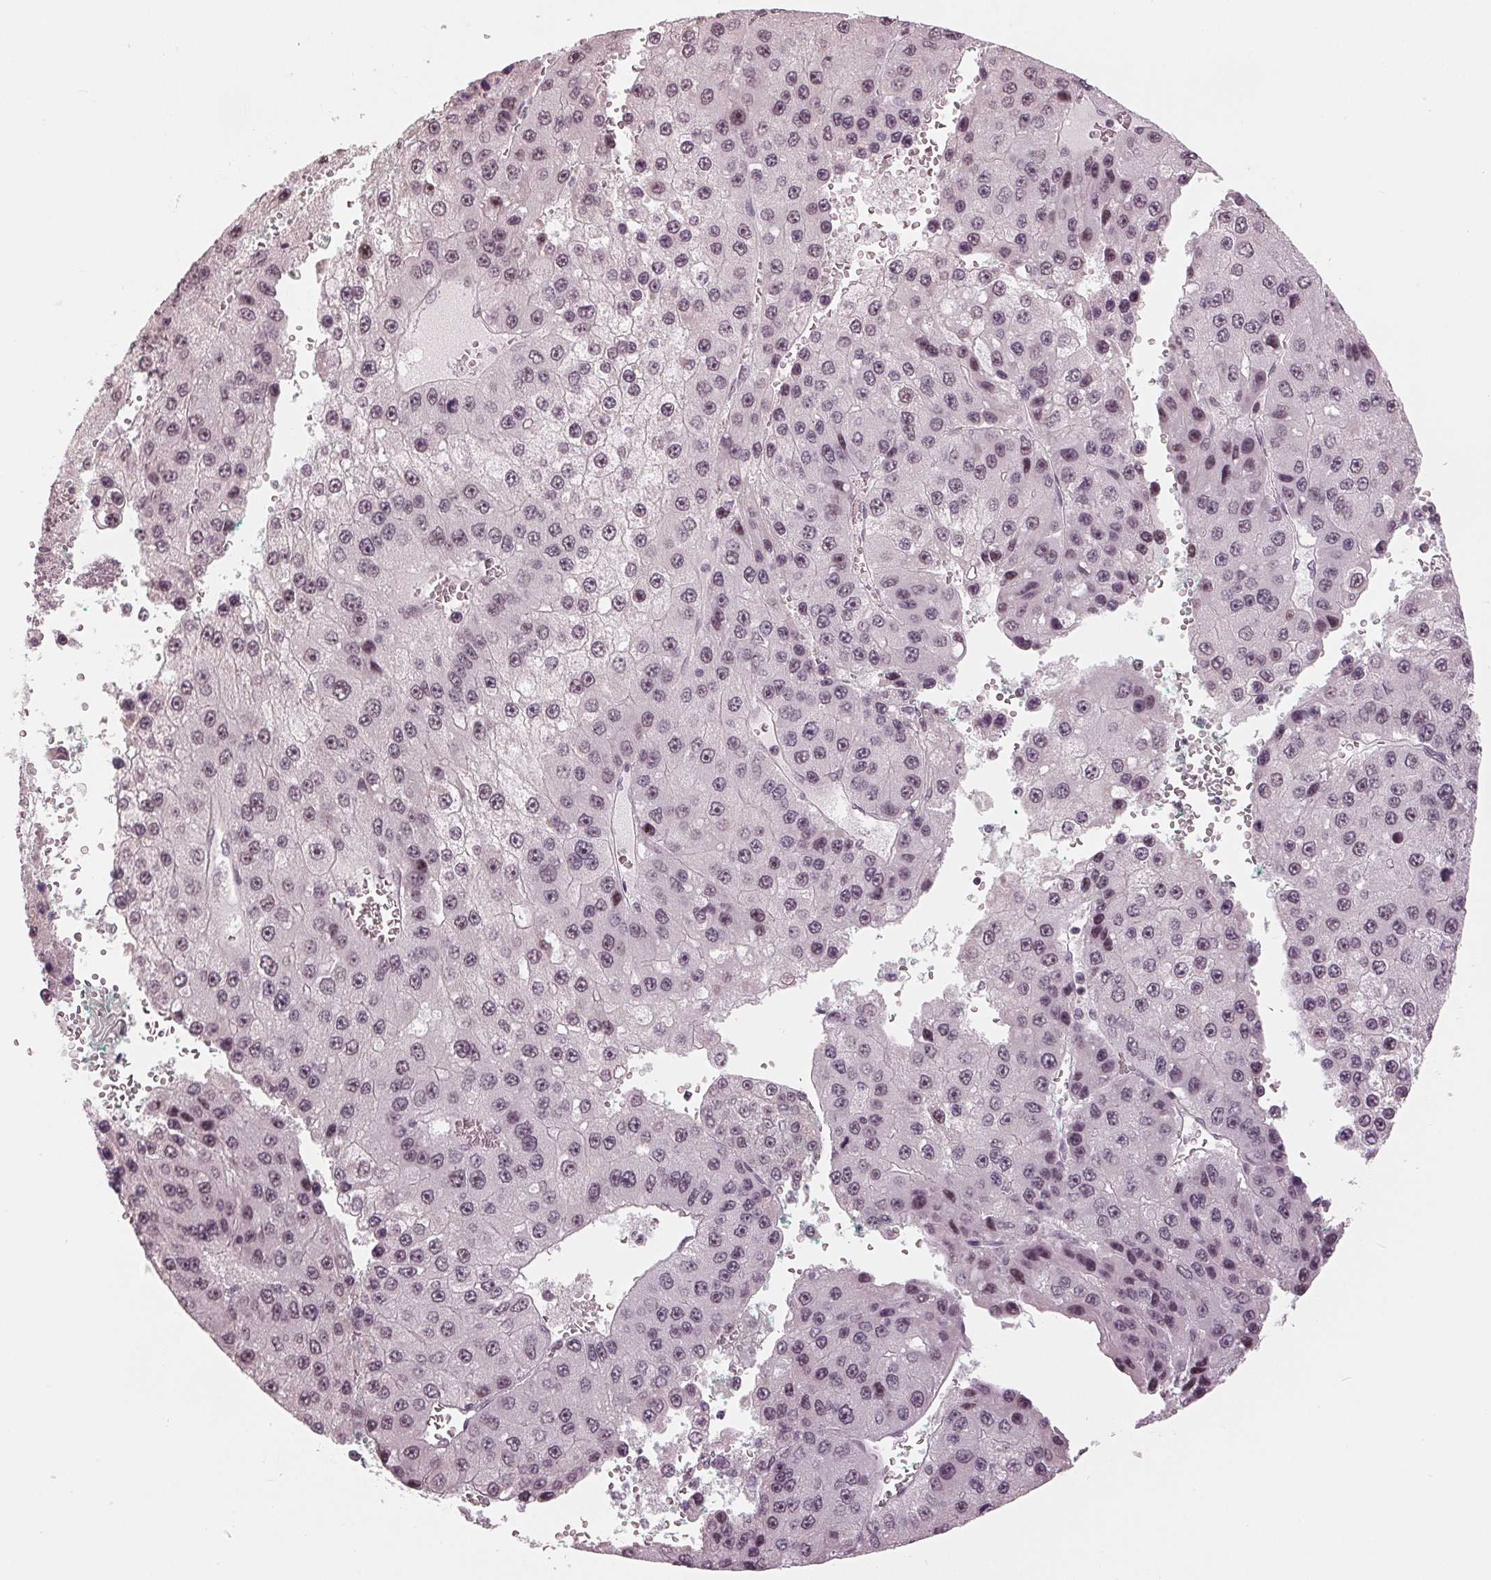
{"staining": {"intensity": "weak", "quantity": "<25%", "location": "nuclear"}, "tissue": "liver cancer", "cell_type": "Tumor cells", "image_type": "cancer", "snomed": [{"axis": "morphology", "description": "Carcinoma, Hepatocellular, NOS"}, {"axis": "topography", "description": "Liver"}], "caption": "The image reveals no staining of tumor cells in liver hepatocellular carcinoma.", "gene": "ADPRHL1", "patient": {"sex": "female", "age": 73}}